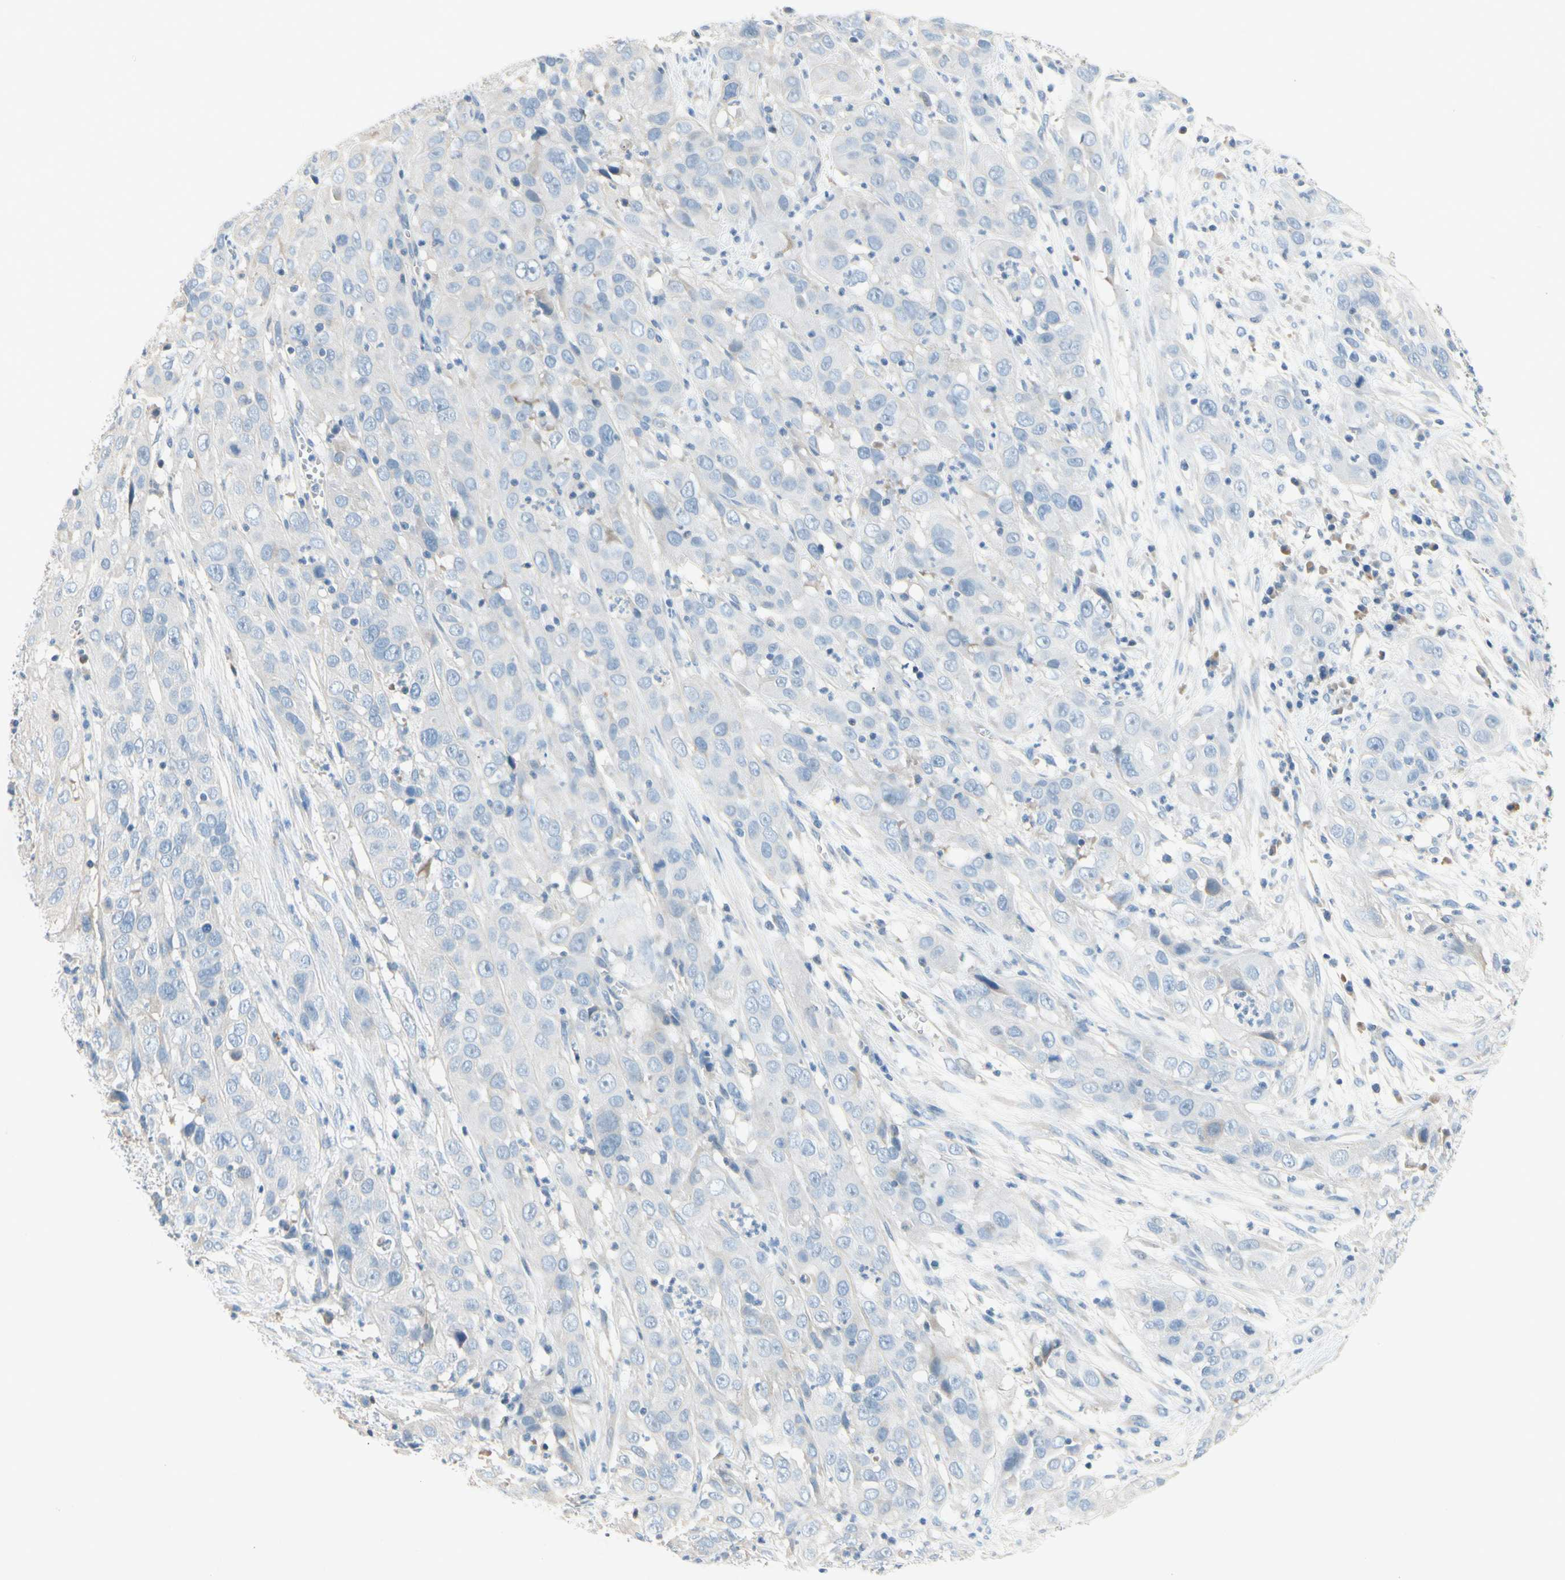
{"staining": {"intensity": "negative", "quantity": "none", "location": "none"}, "tissue": "cervical cancer", "cell_type": "Tumor cells", "image_type": "cancer", "snomed": [{"axis": "morphology", "description": "Squamous cell carcinoma, NOS"}, {"axis": "topography", "description": "Cervix"}], "caption": "Protein analysis of cervical cancer (squamous cell carcinoma) demonstrates no significant staining in tumor cells.", "gene": "CCM2L", "patient": {"sex": "female", "age": 32}}